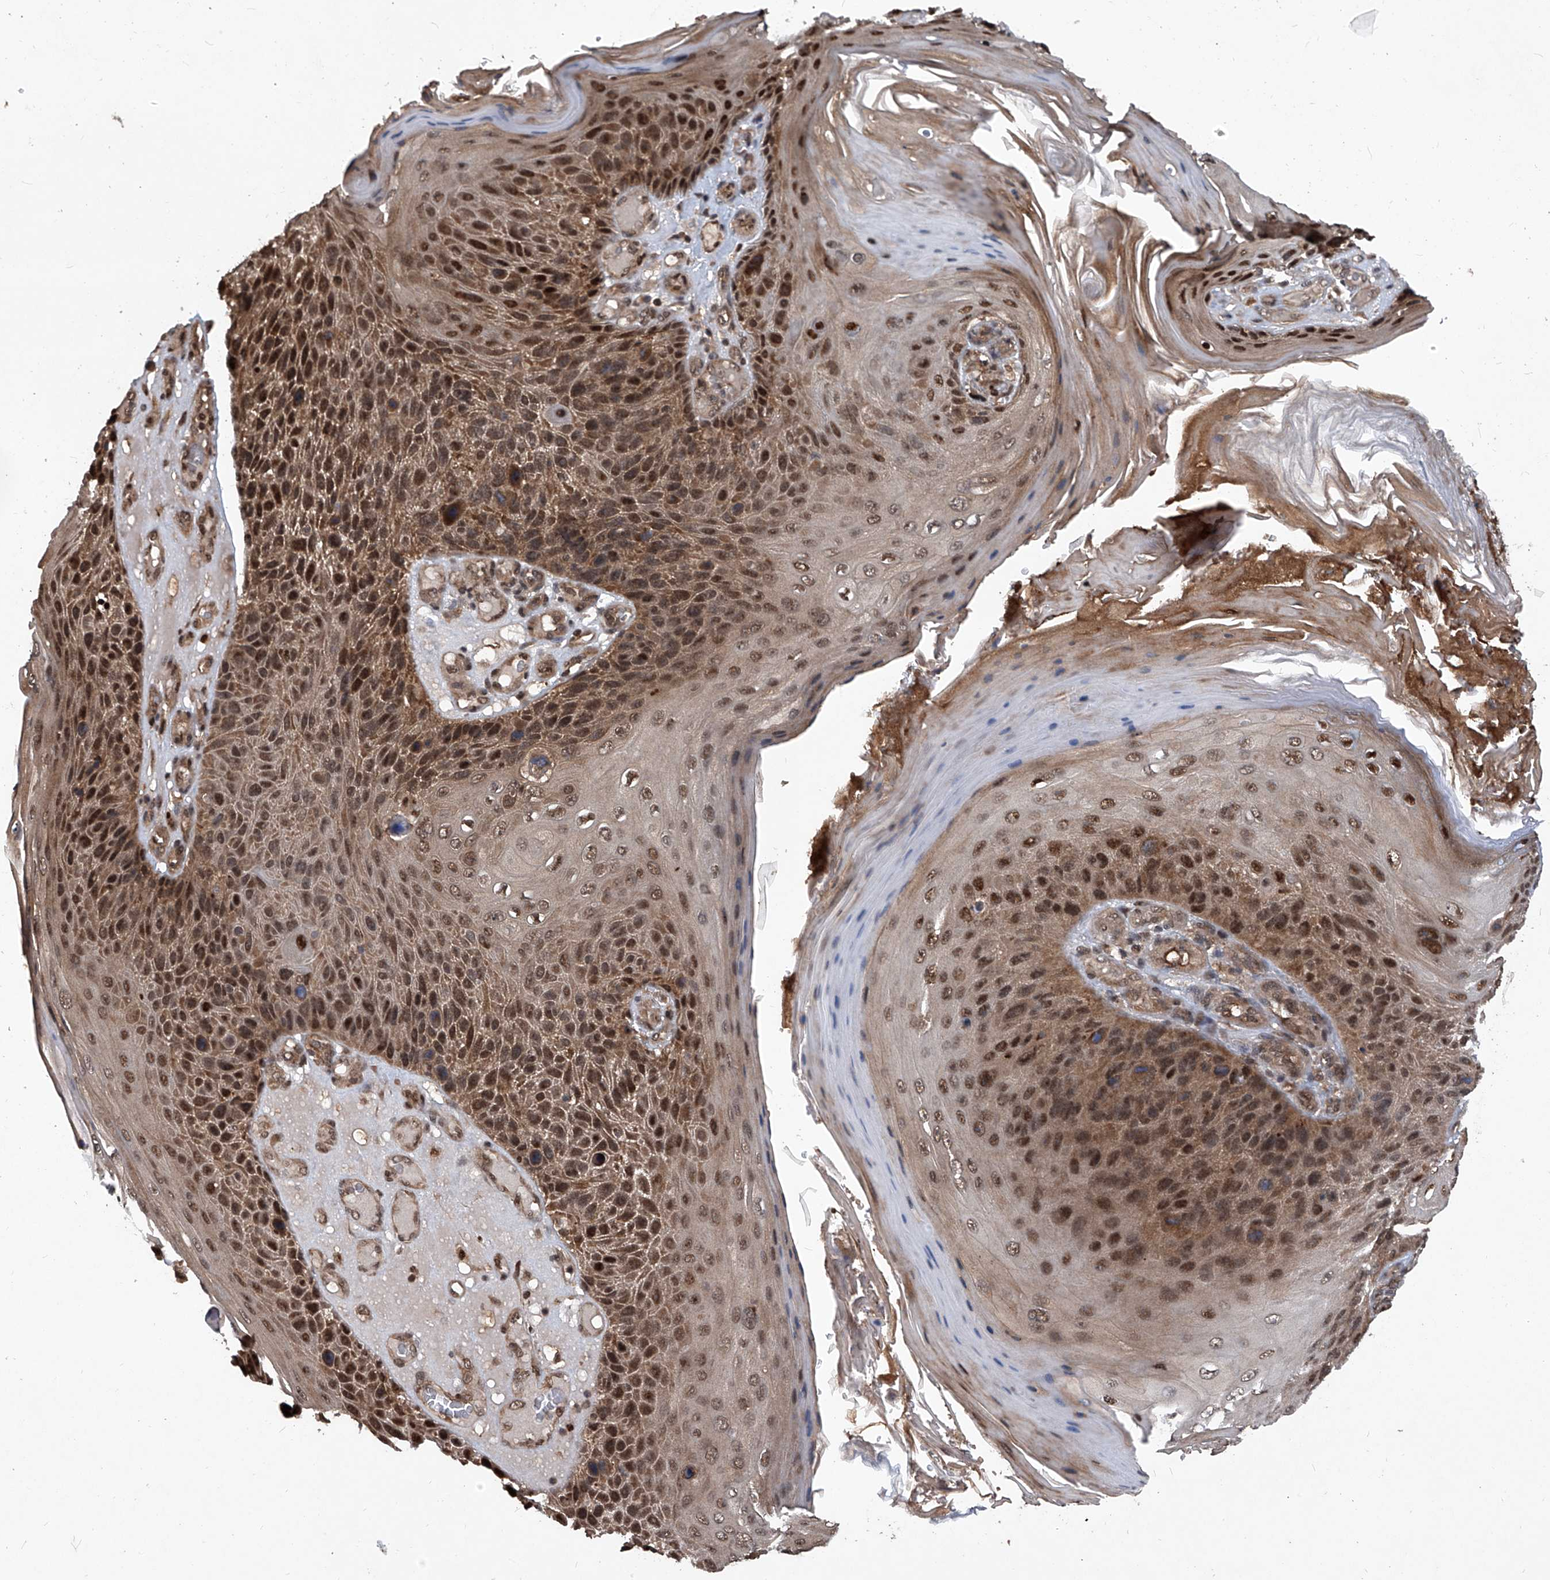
{"staining": {"intensity": "strong", "quantity": ">75%", "location": "cytoplasmic/membranous,nuclear"}, "tissue": "skin cancer", "cell_type": "Tumor cells", "image_type": "cancer", "snomed": [{"axis": "morphology", "description": "Squamous cell carcinoma, NOS"}, {"axis": "topography", "description": "Skin"}], "caption": "IHC (DAB) staining of human skin cancer reveals strong cytoplasmic/membranous and nuclear protein staining in about >75% of tumor cells.", "gene": "PSMB1", "patient": {"sex": "female", "age": 88}}